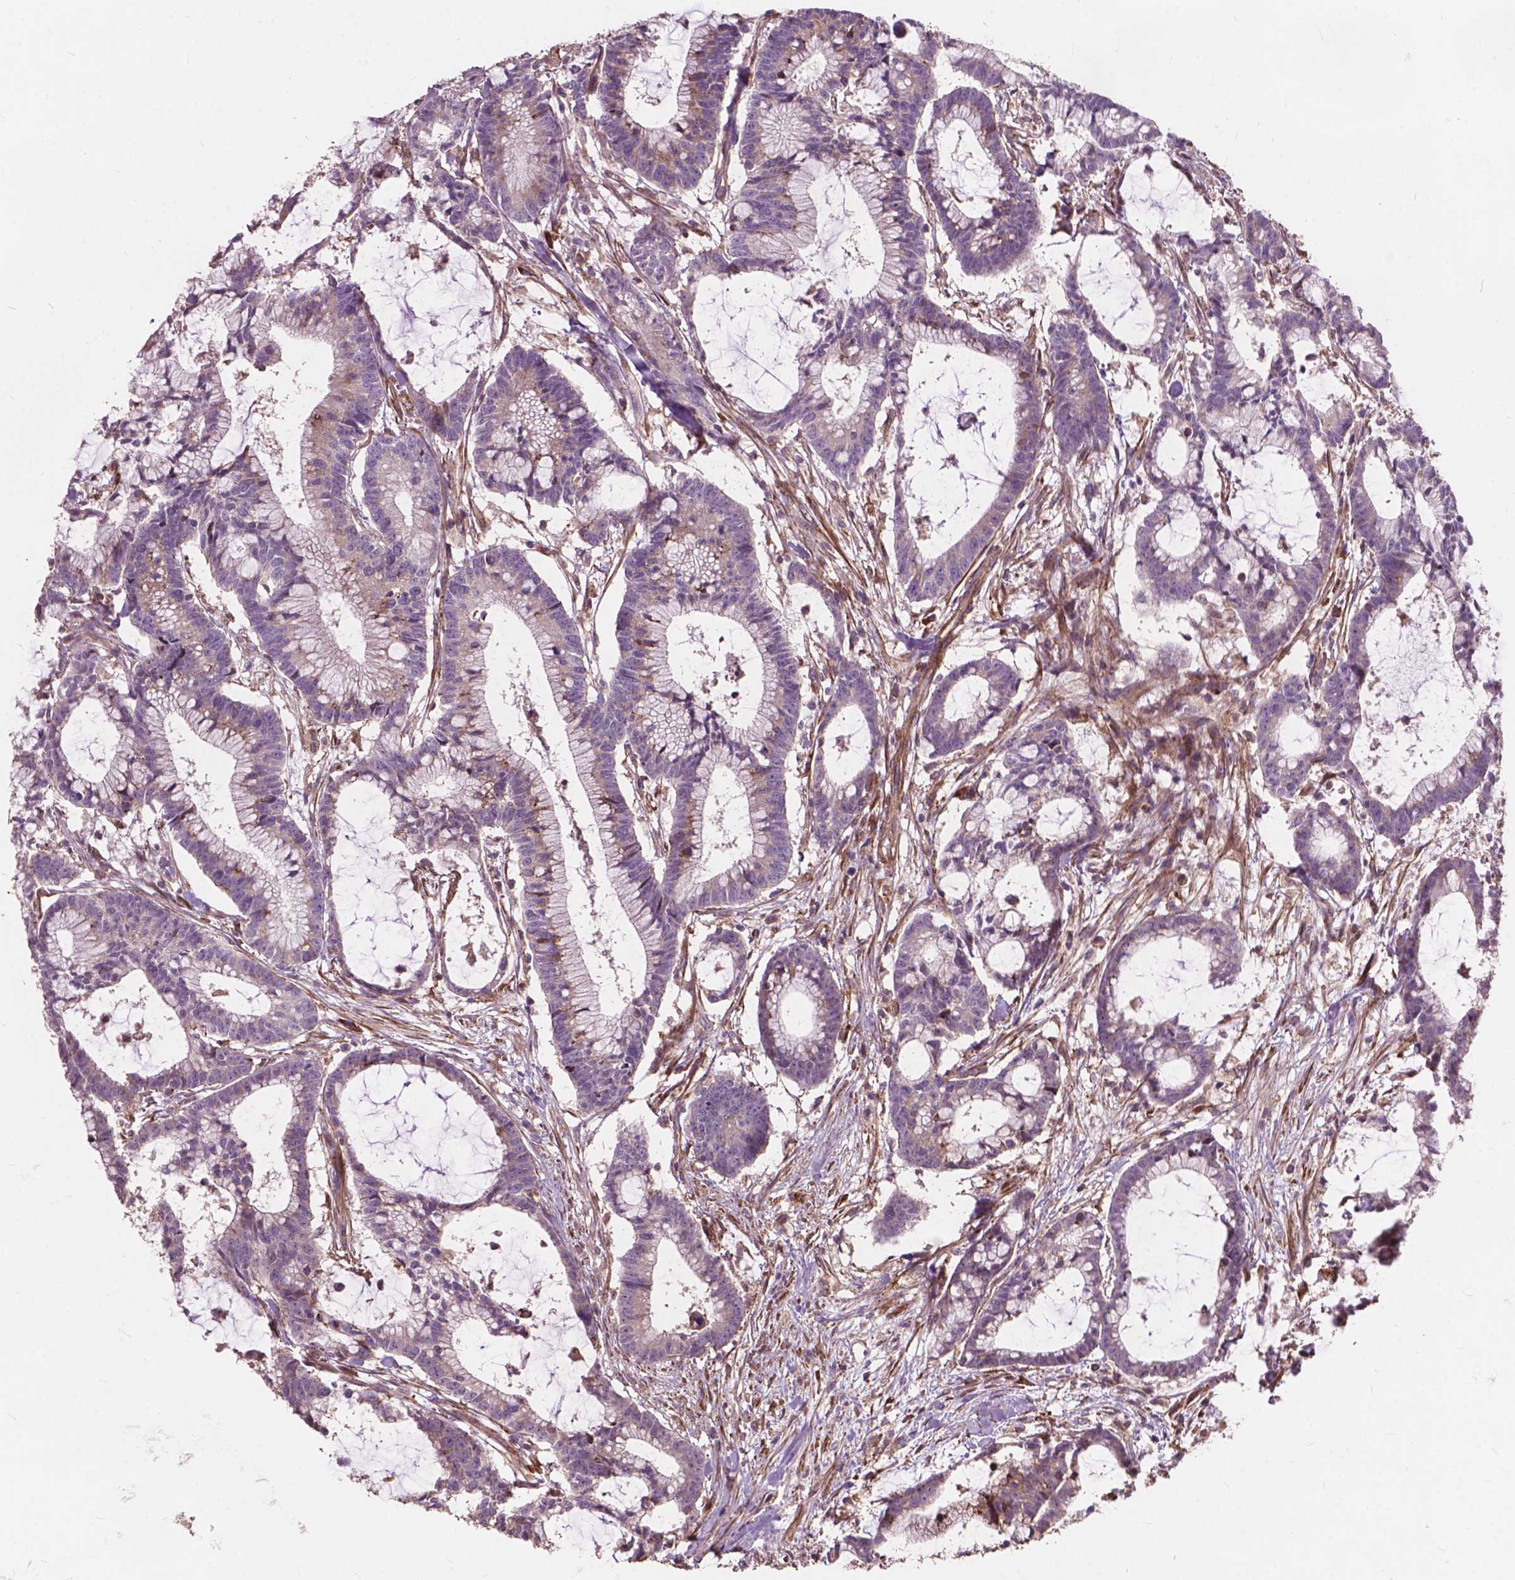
{"staining": {"intensity": "negative", "quantity": "none", "location": "none"}, "tissue": "colorectal cancer", "cell_type": "Tumor cells", "image_type": "cancer", "snomed": [{"axis": "morphology", "description": "Adenocarcinoma, NOS"}, {"axis": "topography", "description": "Colon"}], "caption": "This is a photomicrograph of immunohistochemistry (IHC) staining of adenocarcinoma (colorectal), which shows no expression in tumor cells. (Stains: DAB IHC with hematoxylin counter stain, Microscopy: brightfield microscopy at high magnification).", "gene": "FNIP1", "patient": {"sex": "female", "age": 78}}